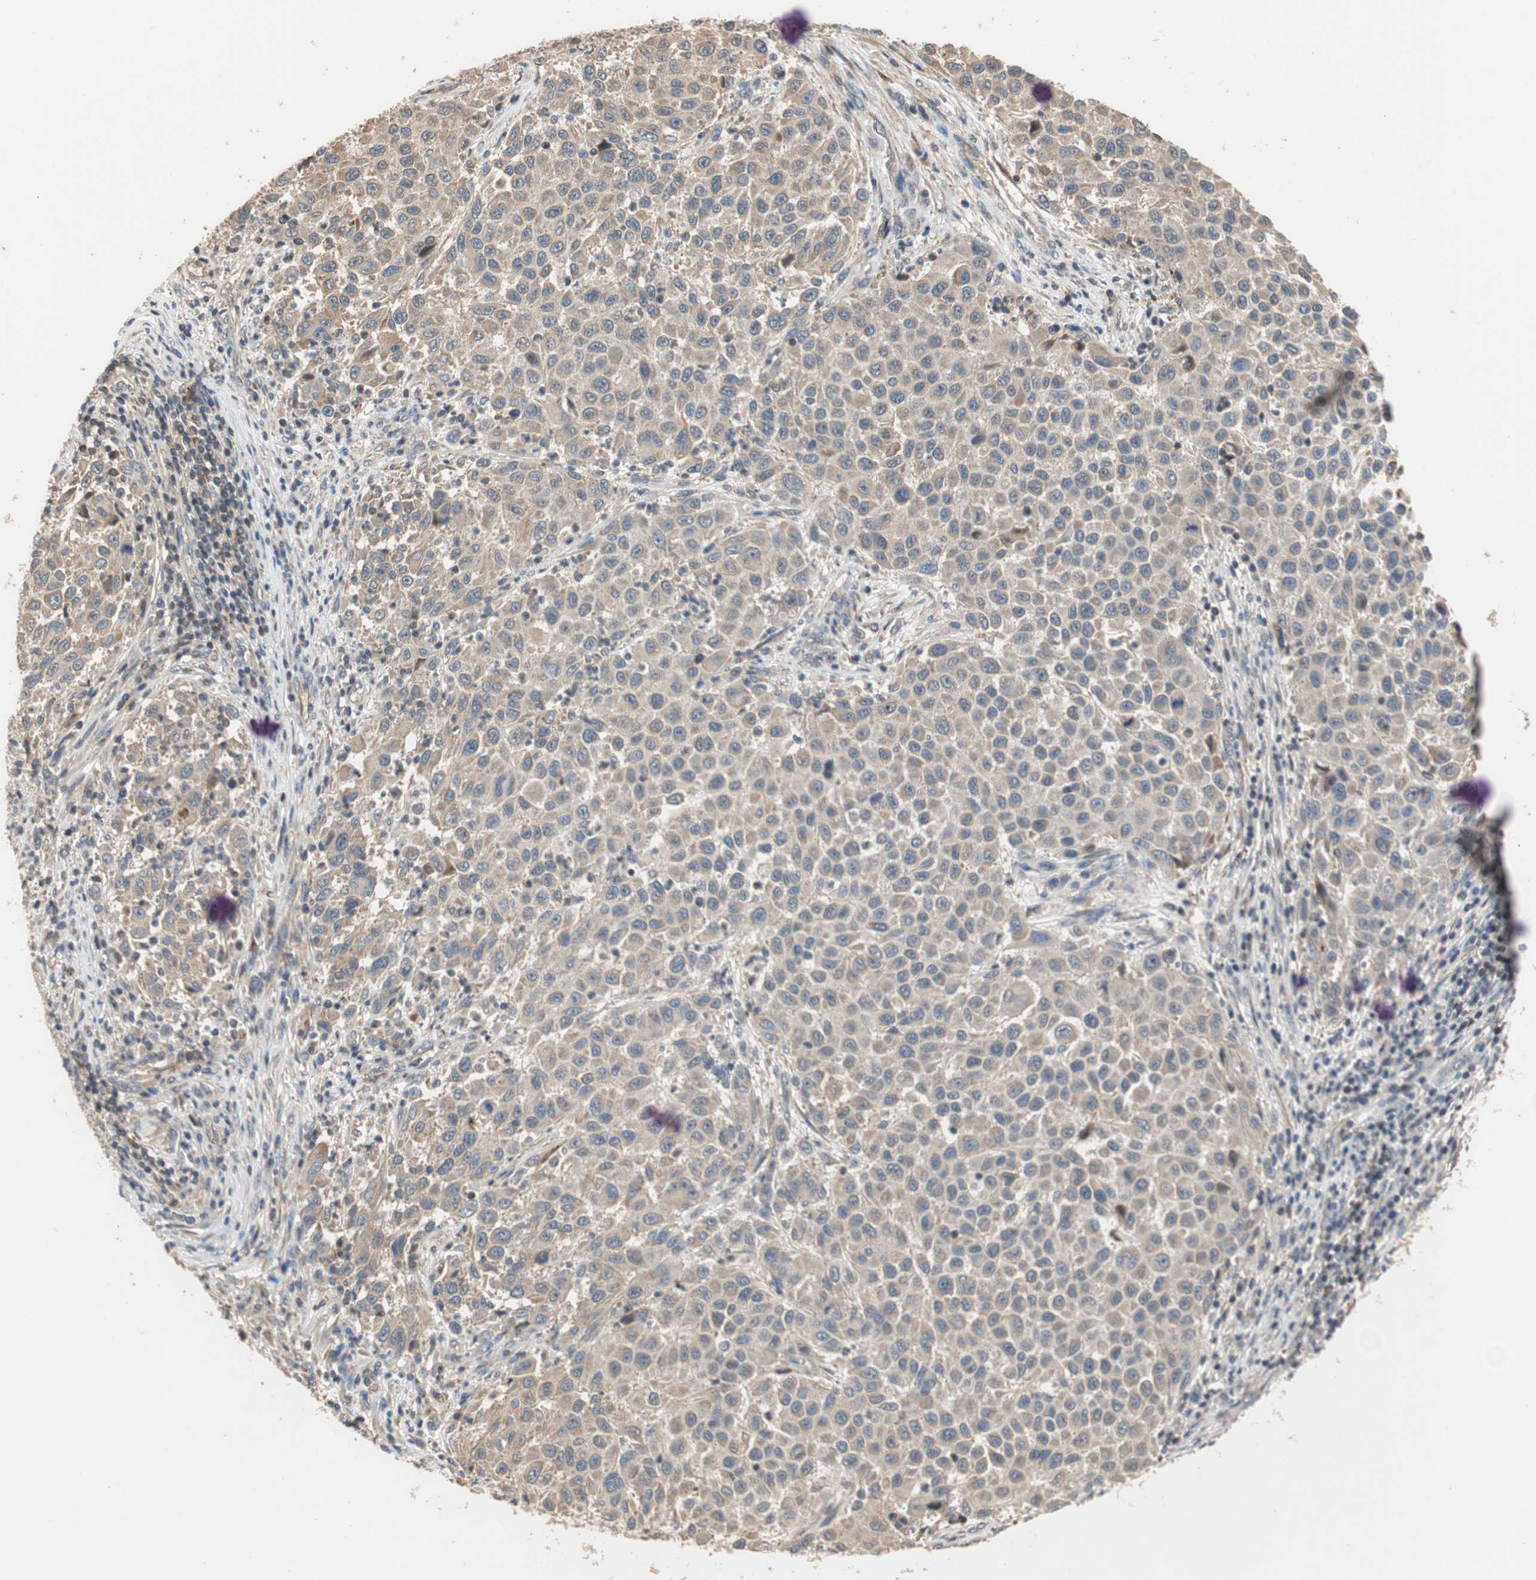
{"staining": {"intensity": "weak", "quantity": ">75%", "location": "cytoplasmic/membranous"}, "tissue": "melanoma", "cell_type": "Tumor cells", "image_type": "cancer", "snomed": [{"axis": "morphology", "description": "Malignant melanoma, Metastatic site"}, {"axis": "topography", "description": "Lymph node"}], "caption": "Immunohistochemical staining of melanoma demonstrates low levels of weak cytoplasmic/membranous protein positivity in approximately >75% of tumor cells.", "gene": "MAP4K2", "patient": {"sex": "male", "age": 61}}